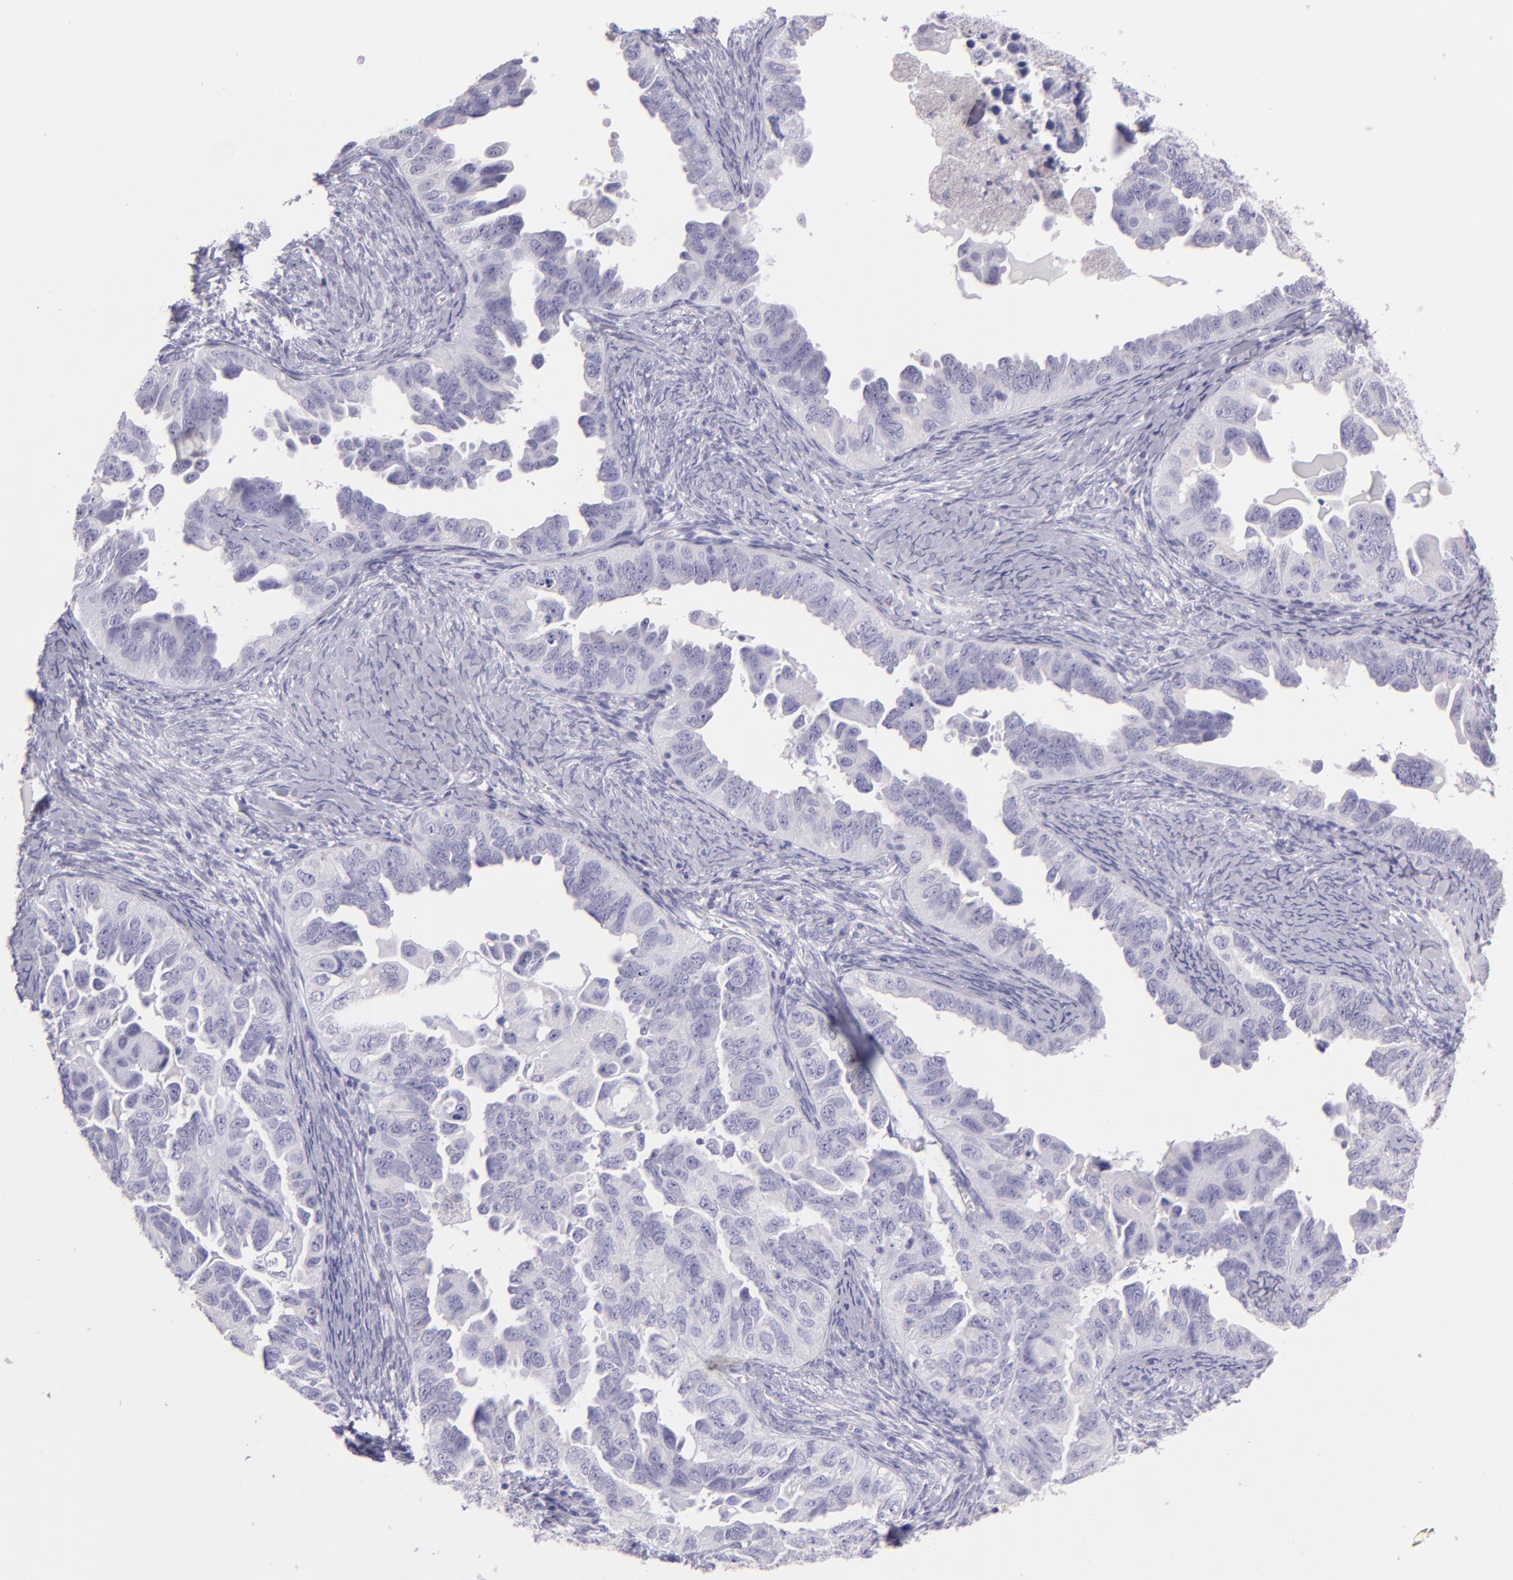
{"staining": {"intensity": "negative", "quantity": "none", "location": "none"}, "tissue": "ovarian cancer", "cell_type": "Tumor cells", "image_type": "cancer", "snomed": [{"axis": "morphology", "description": "Cystadenocarcinoma, serous, NOS"}, {"axis": "topography", "description": "Ovary"}], "caption": "There is no significant expression in tumor cells of ovarian cancer. (DAB (3,3'-diaminobenzidine) IHC visualized using brightfield microscopy, high magnification).", "gene": "MUC5AC", "patient": {"sex": "female", "age": 82}}